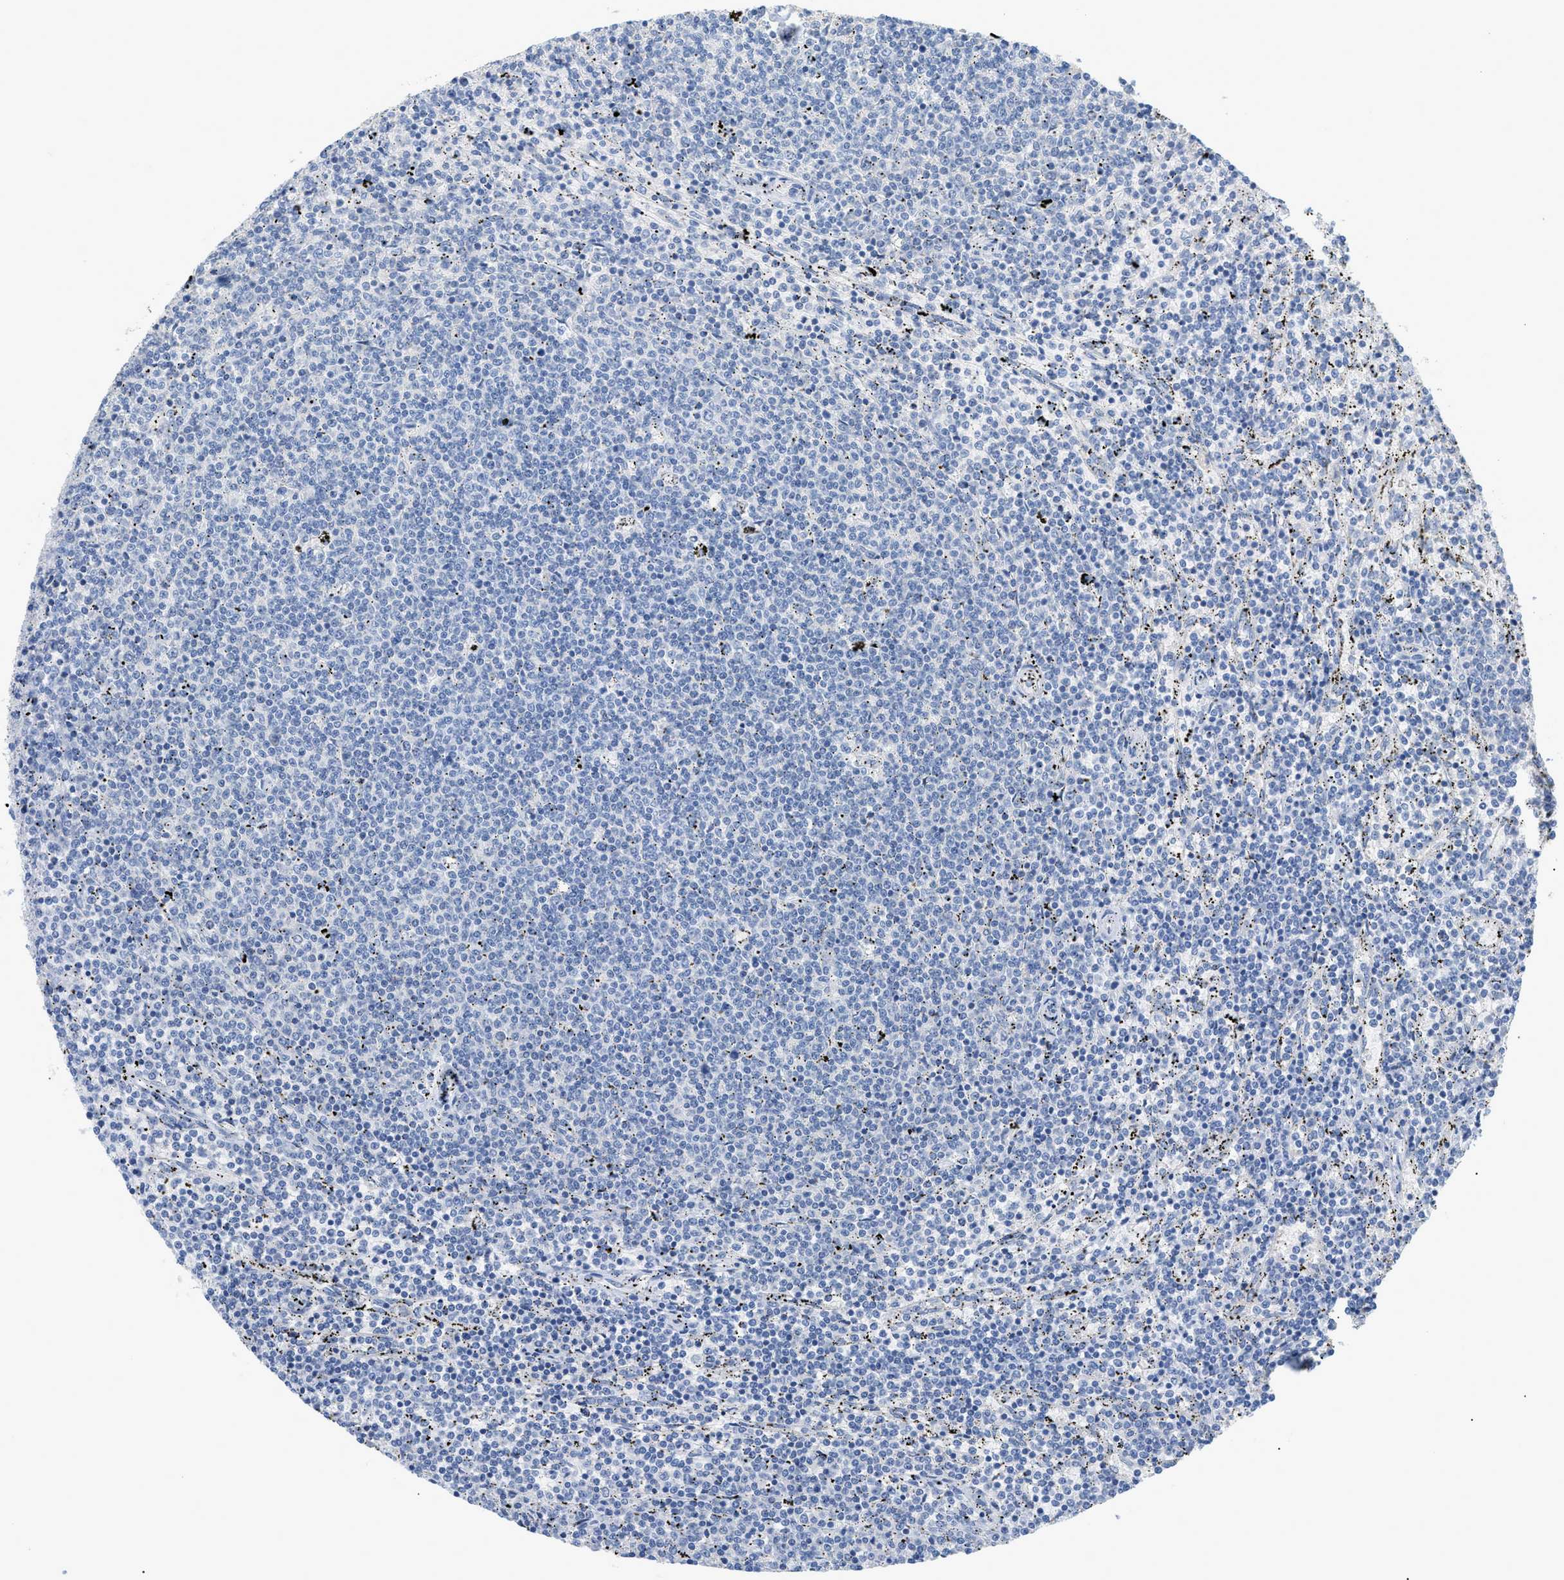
{"staining": {"intensity": "negative", "quantity": "none", "location": "none"}, "tissue": "lymphoma", "cell_type": "Tumor cells", "image_type": "cancer", "snomed": [{"axis": "morphology", "description": "Malignant lymphoma, non-Hodgkin's type, Low grade"}, {"axis": "topography", "description": "Spleen"}], "caption": "High power microscopy micrograph of an IHC image of lymphoma, revealing no significant staining in tumor cells.", "gene": "PAPPA", "patient": {"sex": "female", "age": 50}}